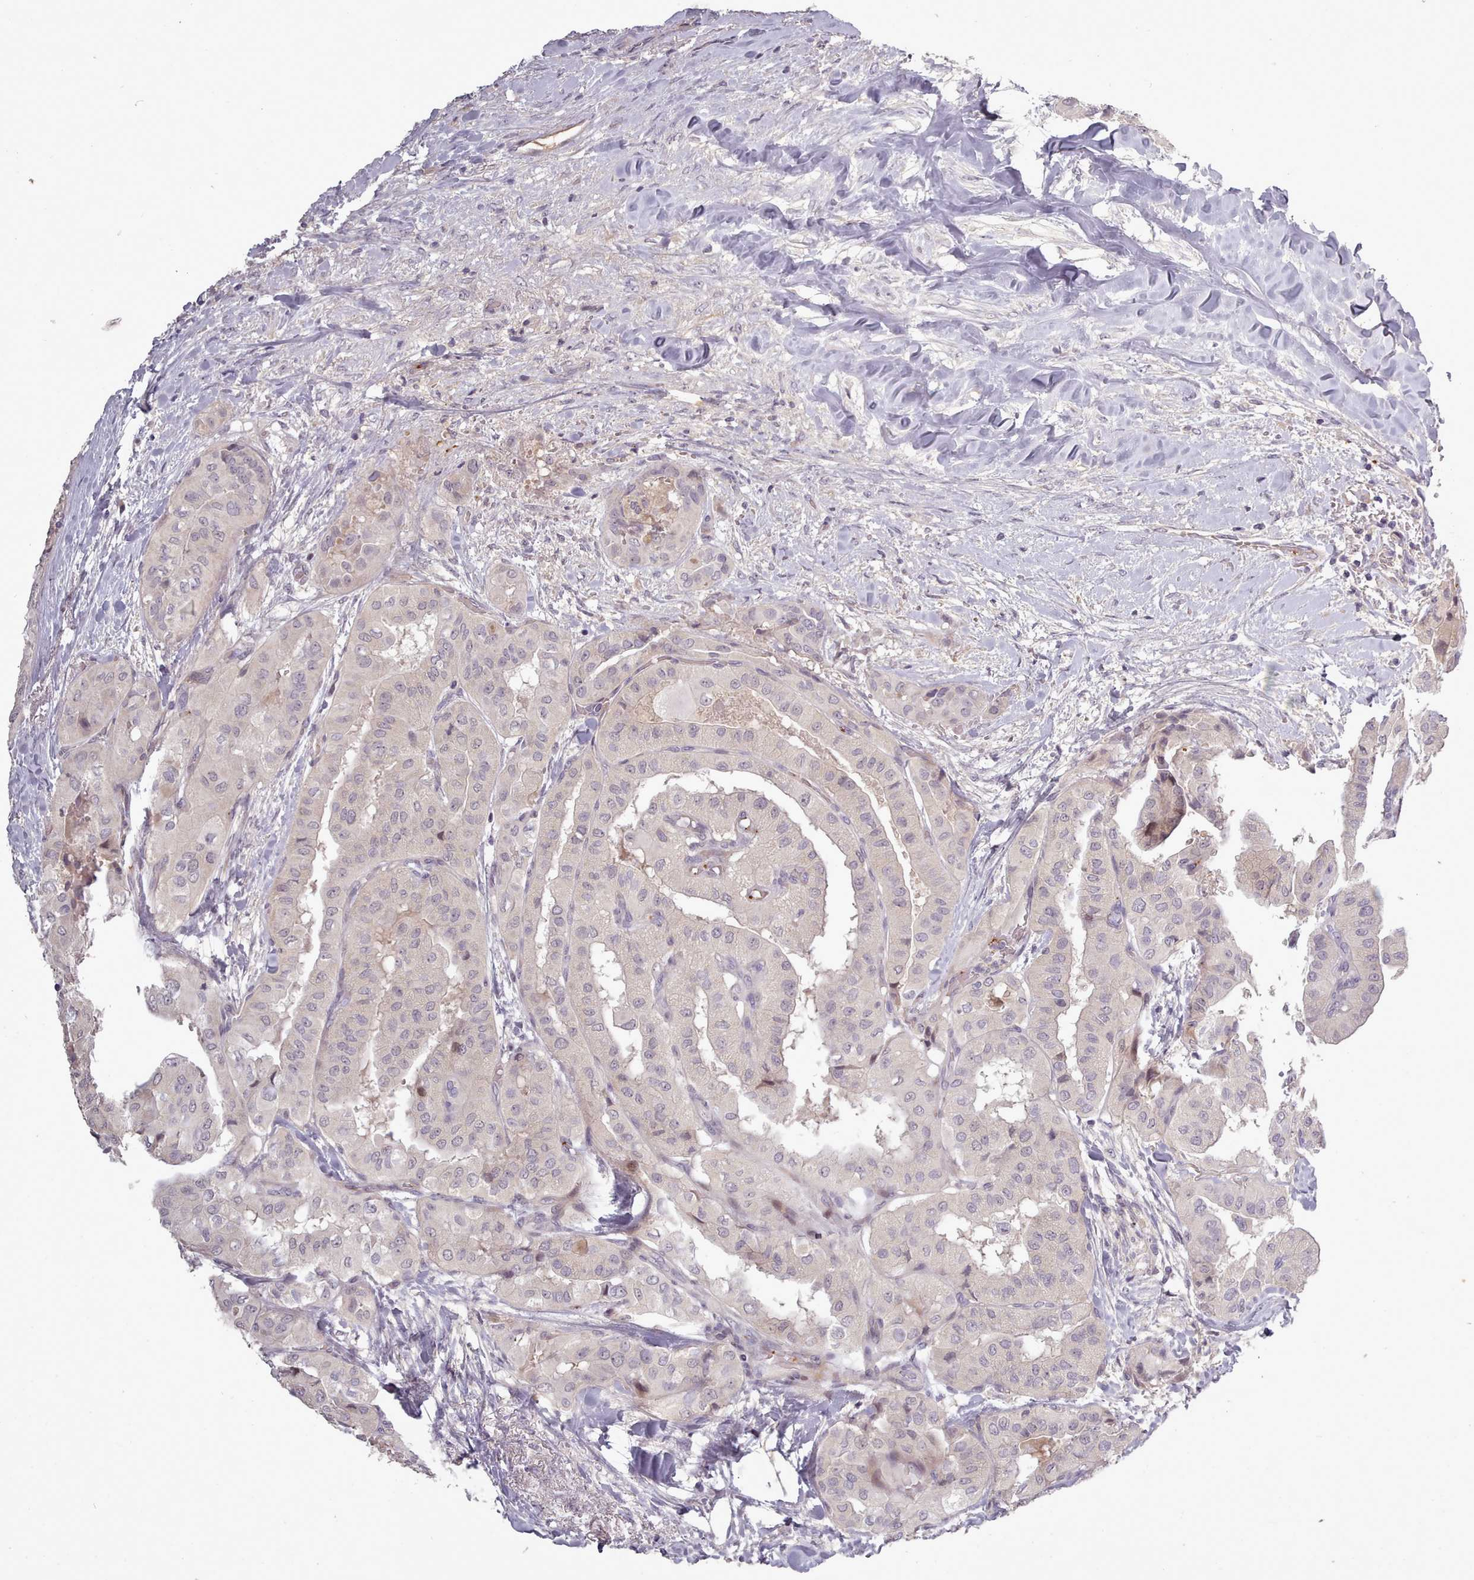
{"staining": {"intensity": "negative", "quantity": "none", "location": "none"}, "tissue": "thyroid cancer", "cell_type": "Tumor cells", "image_type": "cancer", "snomed": [{"axis": "morphology", "description": "Papillary adenocarcinoma, NOS"}, {"axis": "topography", "description": "Thyroid gland"}], "caption": "DAB (3,3'-diaminobenzidine) immunohistochemical staining of thyroid cancer exhibits no significant expression in tumor cells.", "gene": "LEFTY2", "patient": {"sex": "female", "age": 59}}